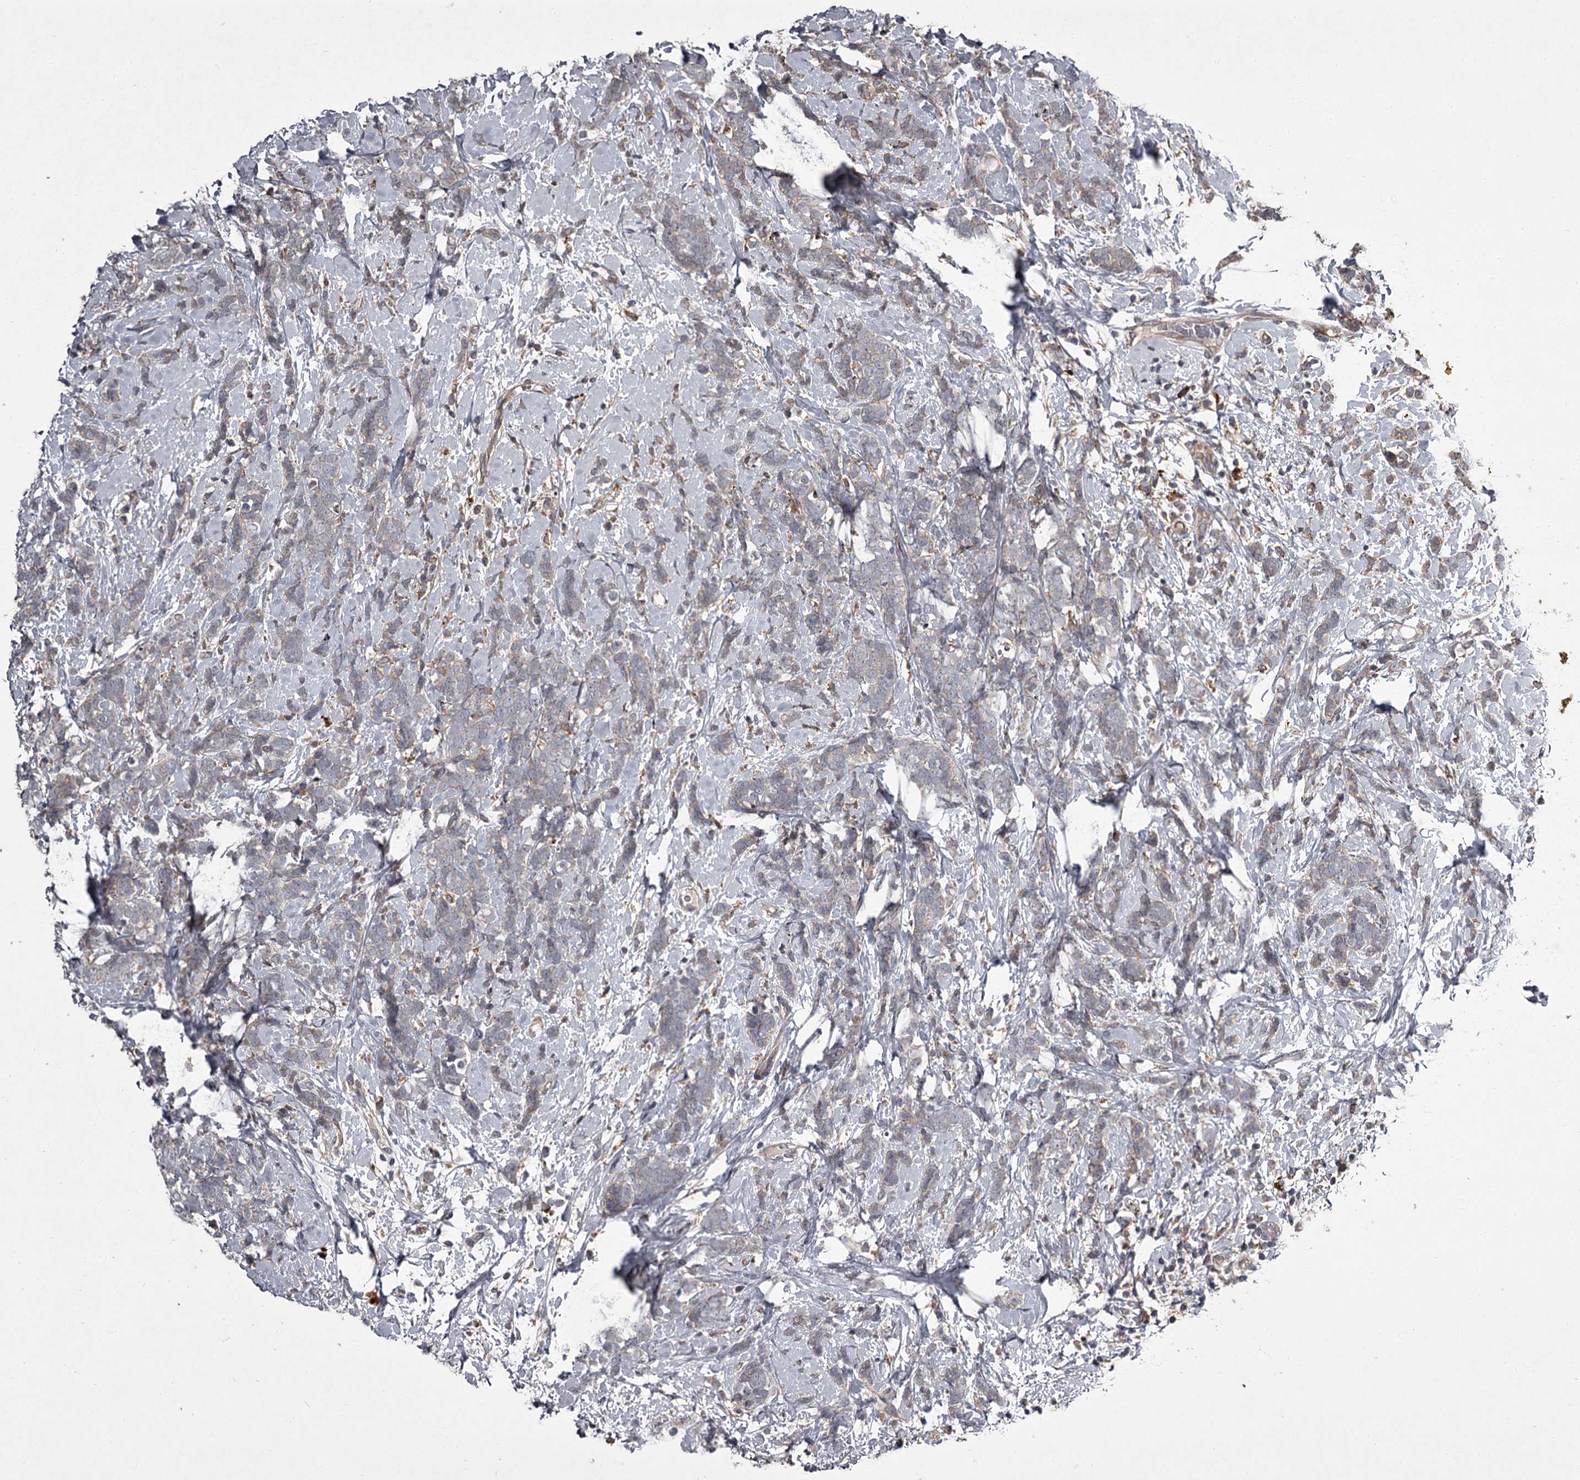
{"staining": {"intensity": "weak", "quantity": "<25%", "location": "cytoplasmic/membranous"}, "tissue": "breast cancer", "cell_type": "Tumor cells", "image_type": "cancer", "snomed": [{"axis": "morphology", "description": "Lobular carcinoma"}, {"axis": "topography", "description": "Breast"}], "caption": "Photomicrograph shows no protein staining in tumor cells of breast cancer tissue.", "gene": "UNC93B1", "patient": {"sex": "female", "age": 58}}